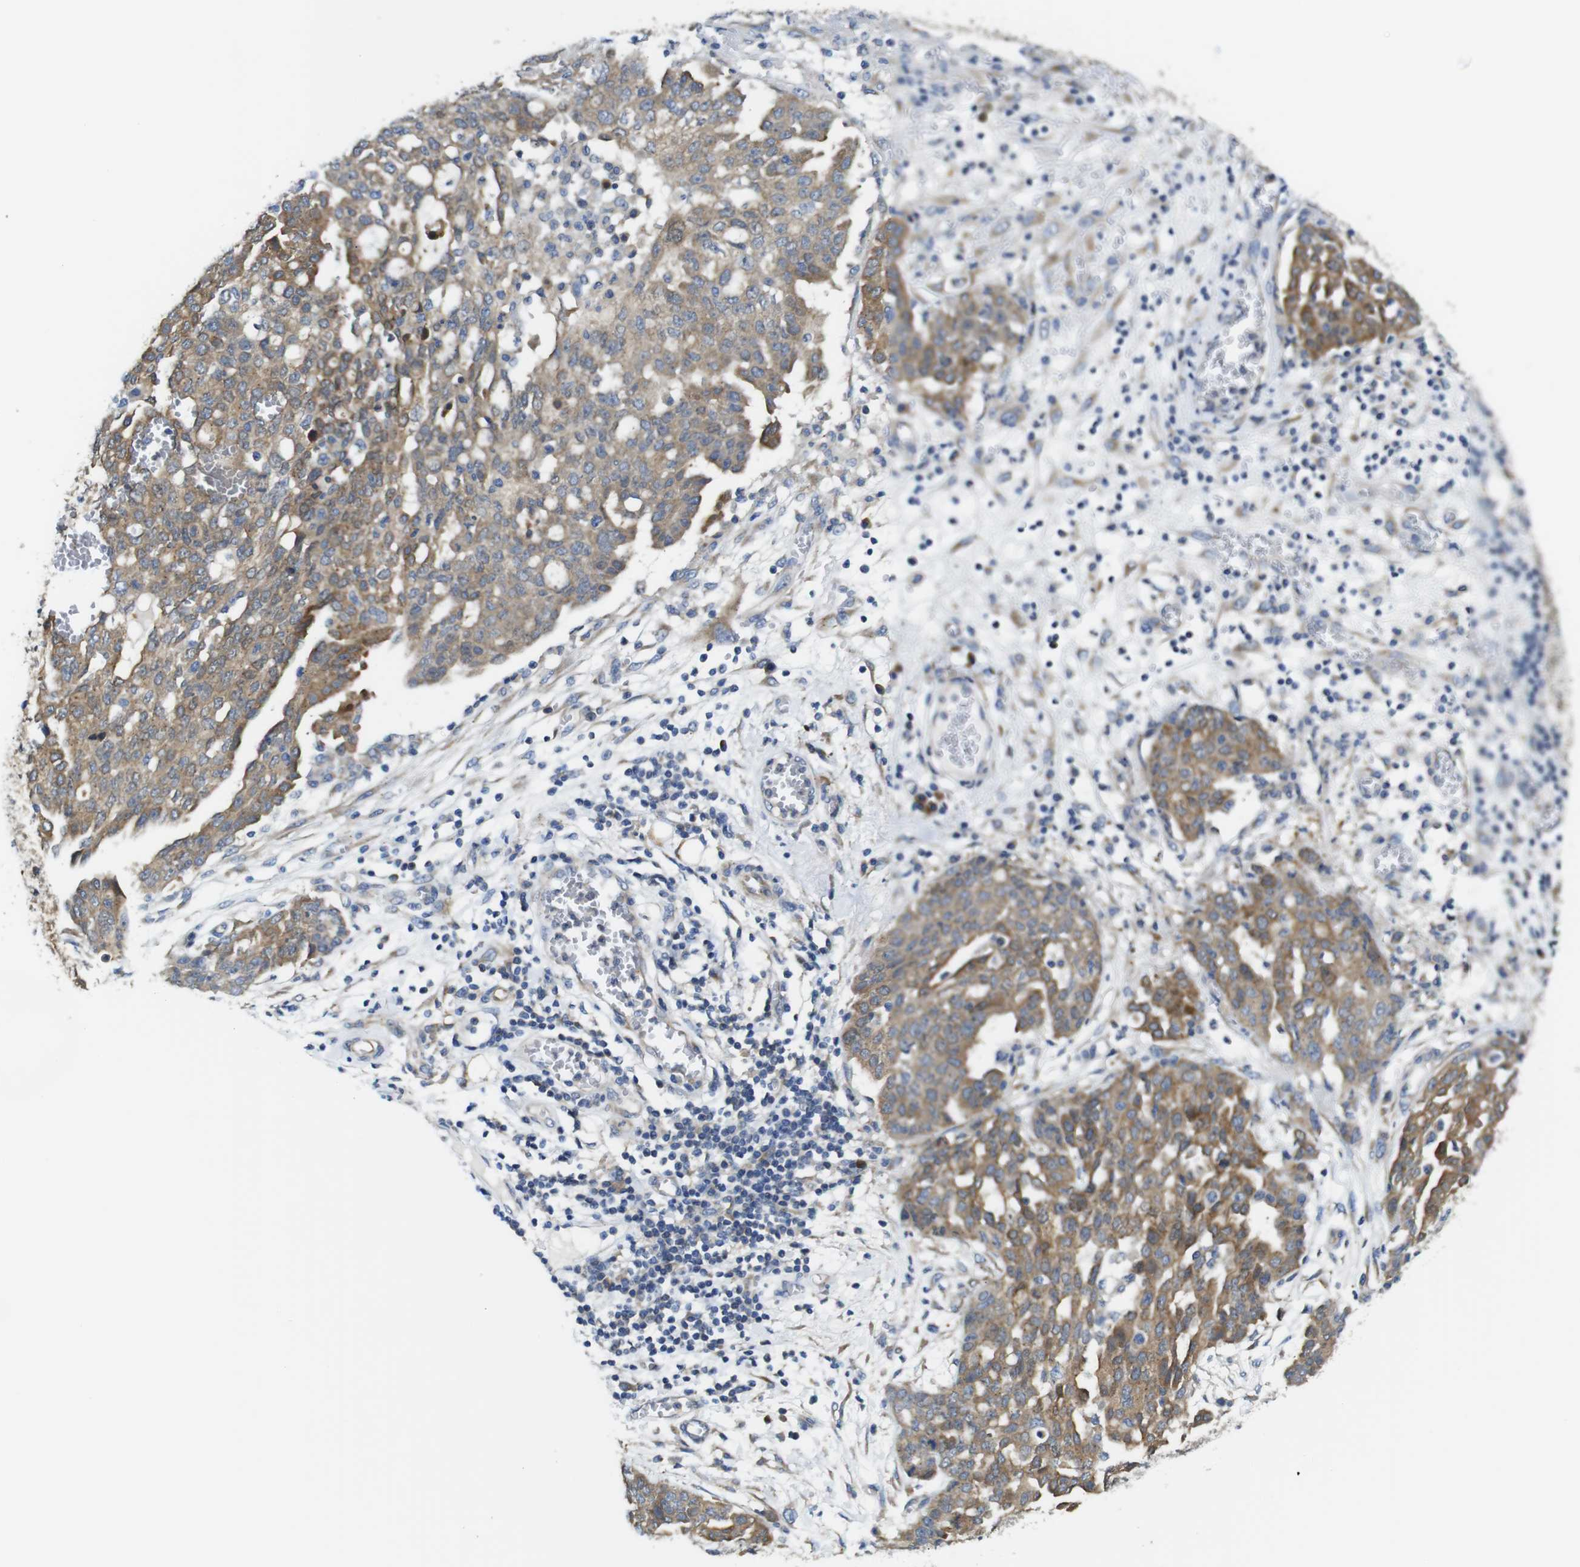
{"staining": {"intensity": "moderate", "quantity": ">75%", "location": "cytoplasmic/membranous"}, "tissue": "ovarian cancer", "cell_type": "Tumor cells", "image_type": "cancer", "snomed": [{"axis": "morphology", "description": "Cystadenocarcinoma, serous, NOS"}, {"axis": "topography", "description": "Soft tissue"}, {"axis": "topography", "description": "Ovary"}], "caption": "Brown immunohistochemical staining in human serous cystadenocarcinoma (ovarian) reveals moderate cytoplasmic/membranous staining in about >75% of tumor cells.", "gene": "DDRGK1", "patient": {"sex": "female", "age": 57}}